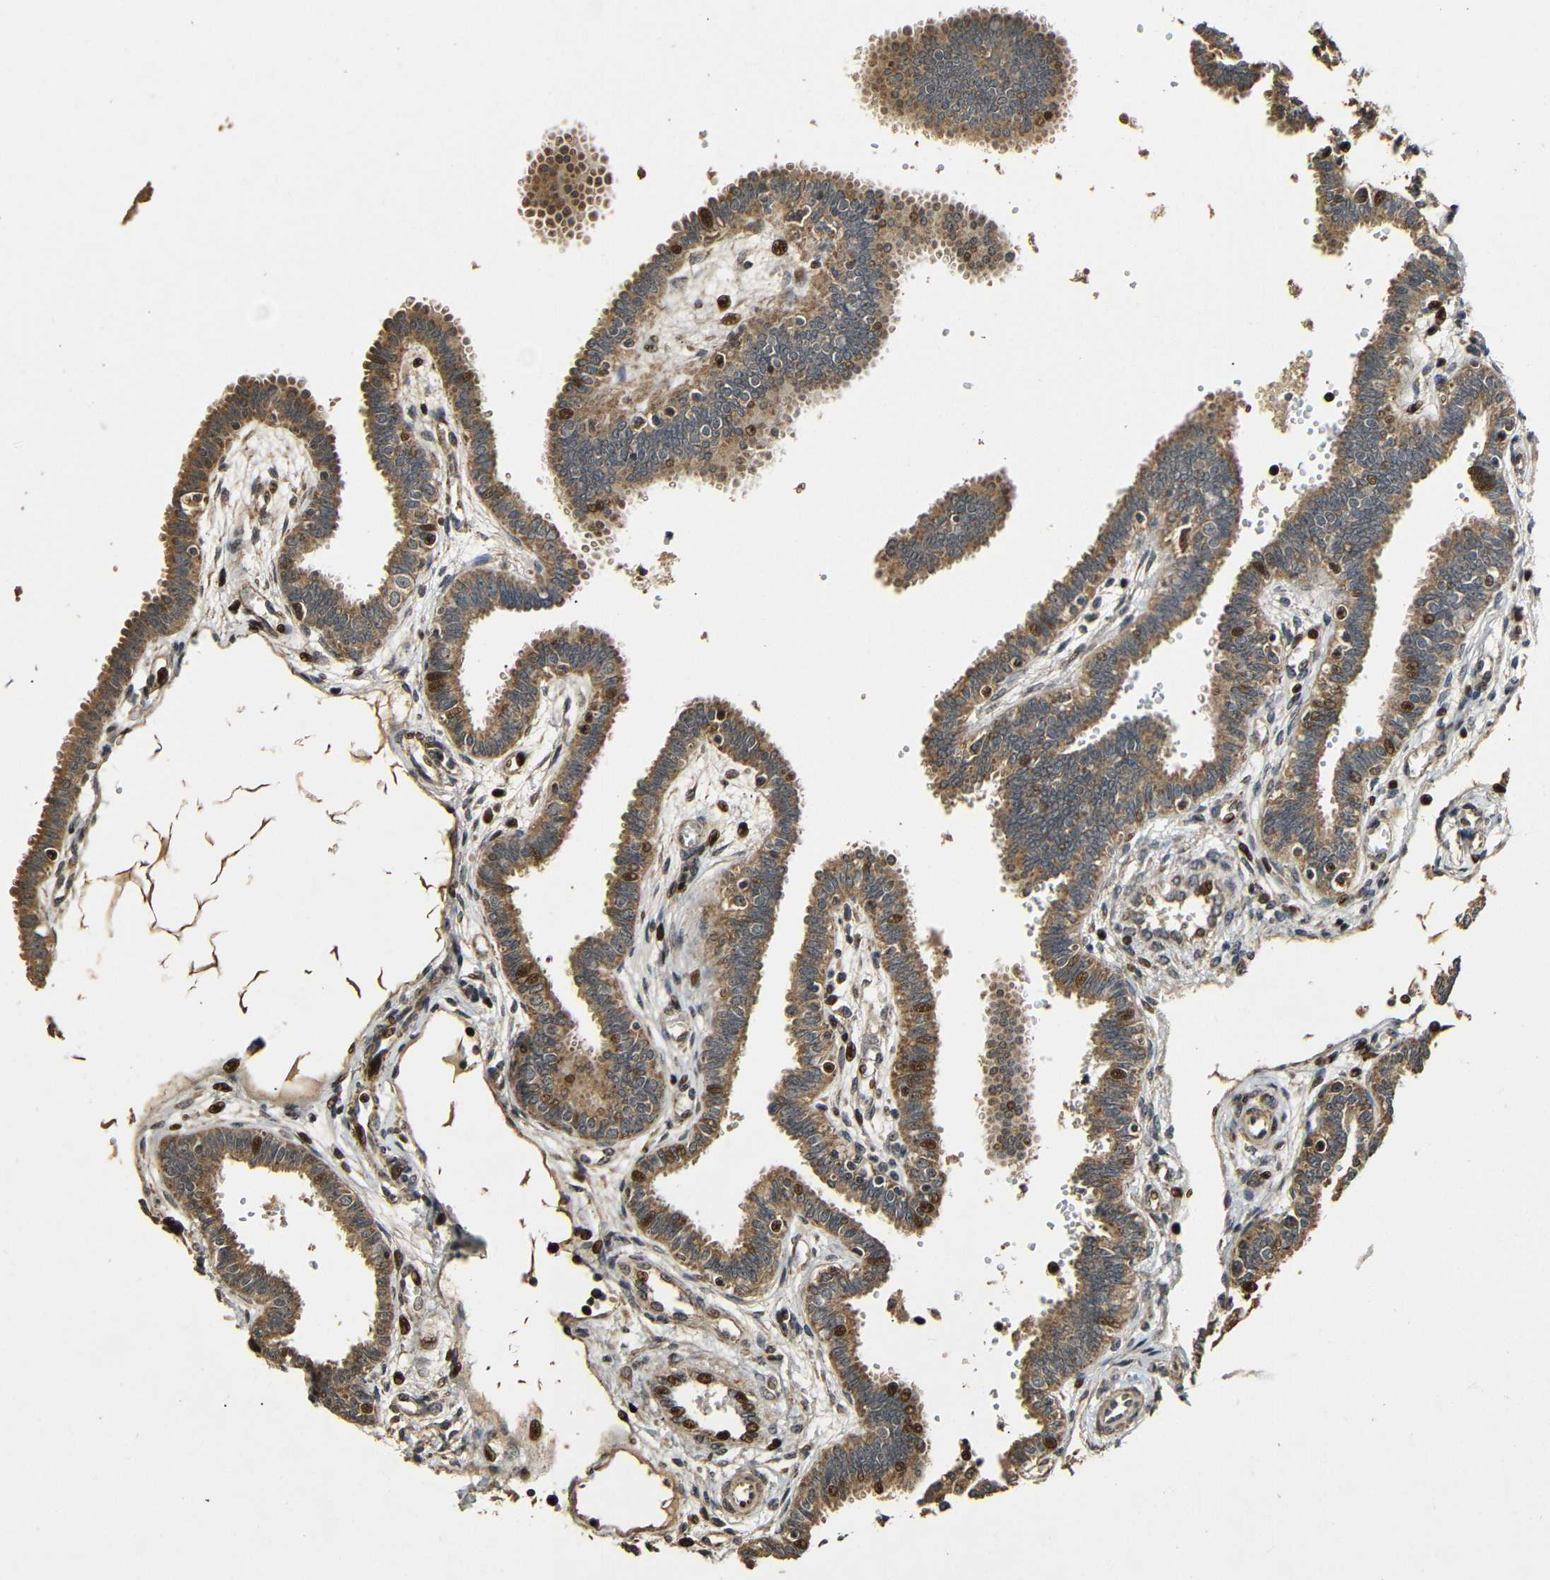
{"staining": {"intensity": "moderate", "quantity": ">75%", "location": "cytoplasmic/membranous,nuclear"}, "tissue": "fallopian tube", "cell_type": "Glandular cells", "image_type": "normal", "snomed": [{"axis": "morphology", "description": "Normal tissue, NOS"}, {"axis": "topography", "description": "Fallopian tube"}], "caption": "Fallopian tube stained with immunohistochemistry (IHC) reveals moderate cytoplasmic/membranous,nuclear positivity in approximately >75% of glandular cells.", "gene": "KAZALD1", "patient": {"sex": "female", "age": 32}}